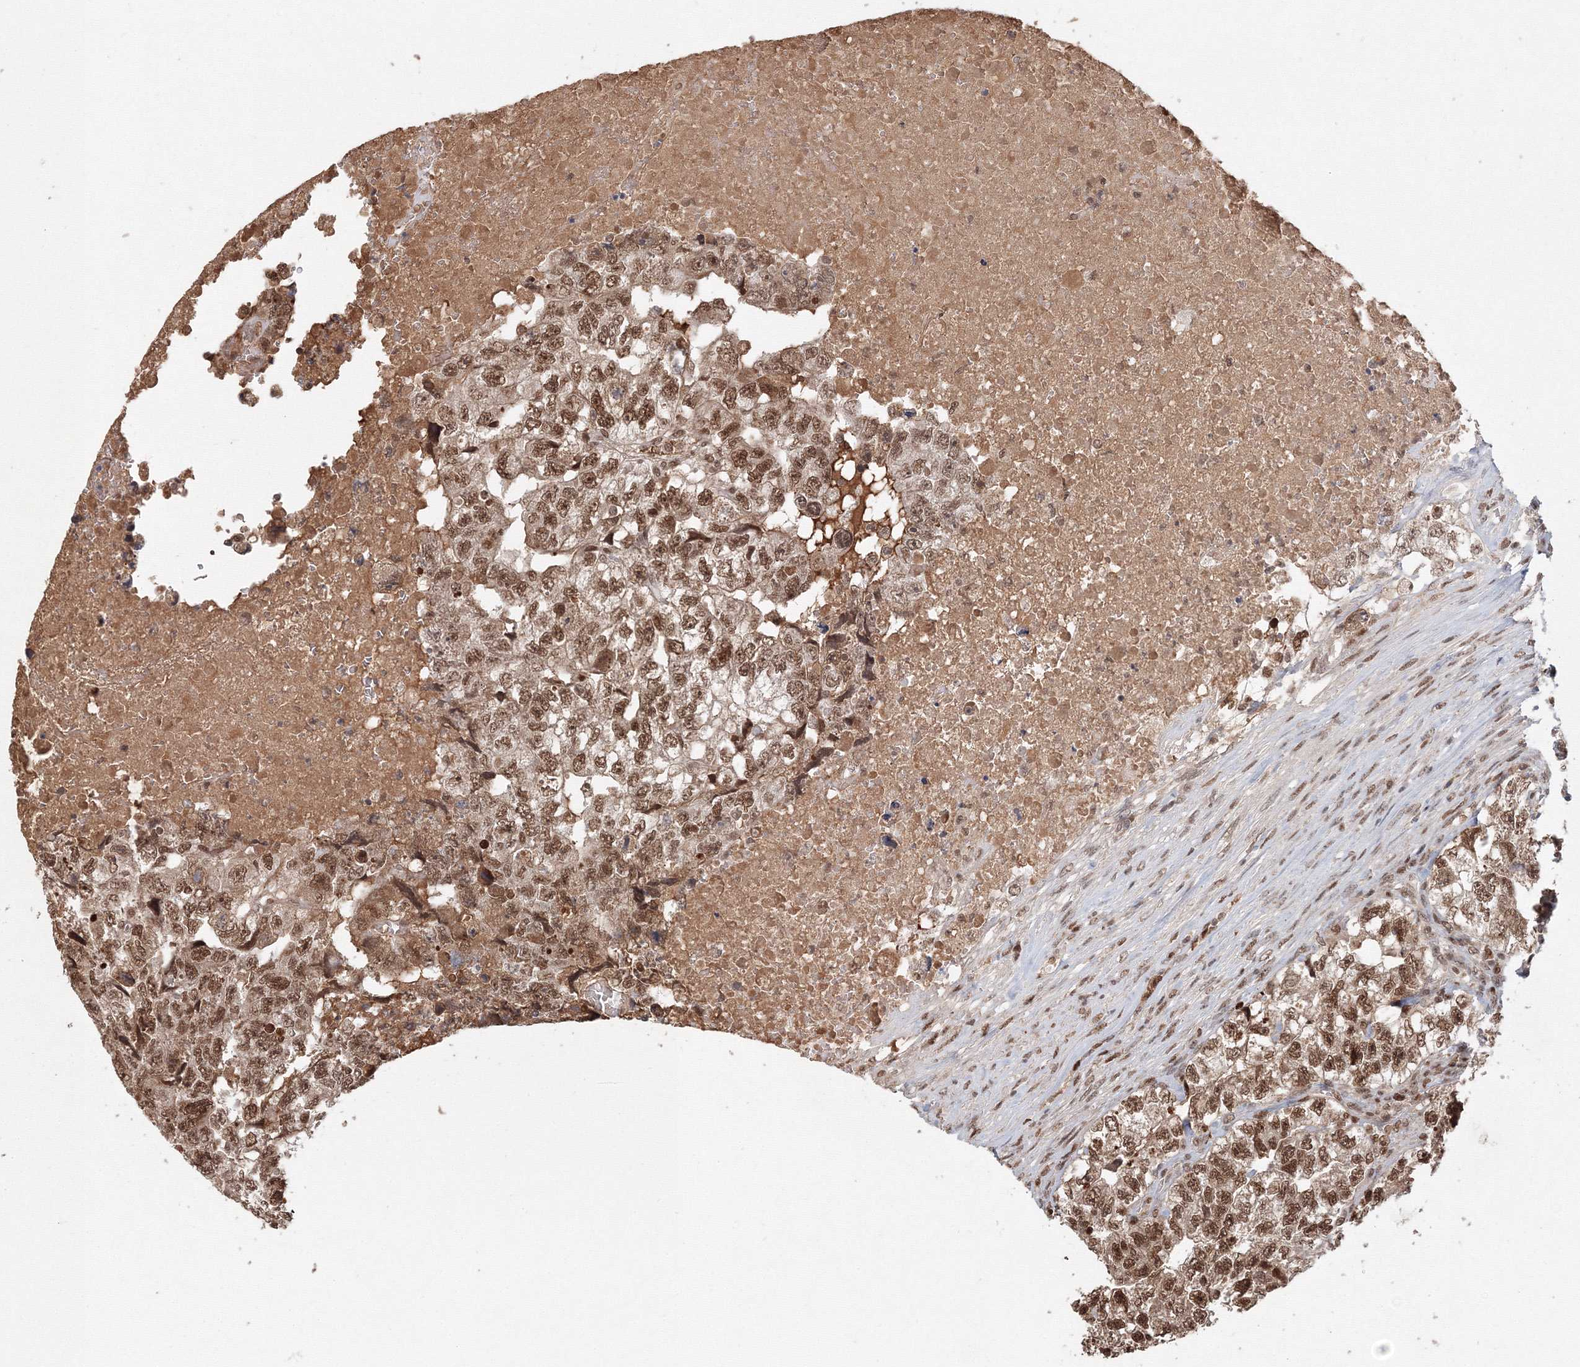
{"staining": {"intensity": "moderate", "quantity": ">75%", "location": "nuclear"}, "tissue": "testis cancer", "cell_type": "Tumor cells", "image_type": "cancer", "snomed": [{"axis": "morphology", "description": "Carcinoma, Embryonal, NOS"}, {"axis": "topography", "description": "Testis"}], "caption": "The photomicrograph displays staining of testis cancer, revealing moderate nuclear protein positivity (brown color) within tumor cells.", "gene": "IWS1", "patient": {"sex": "male", "age": 36}}